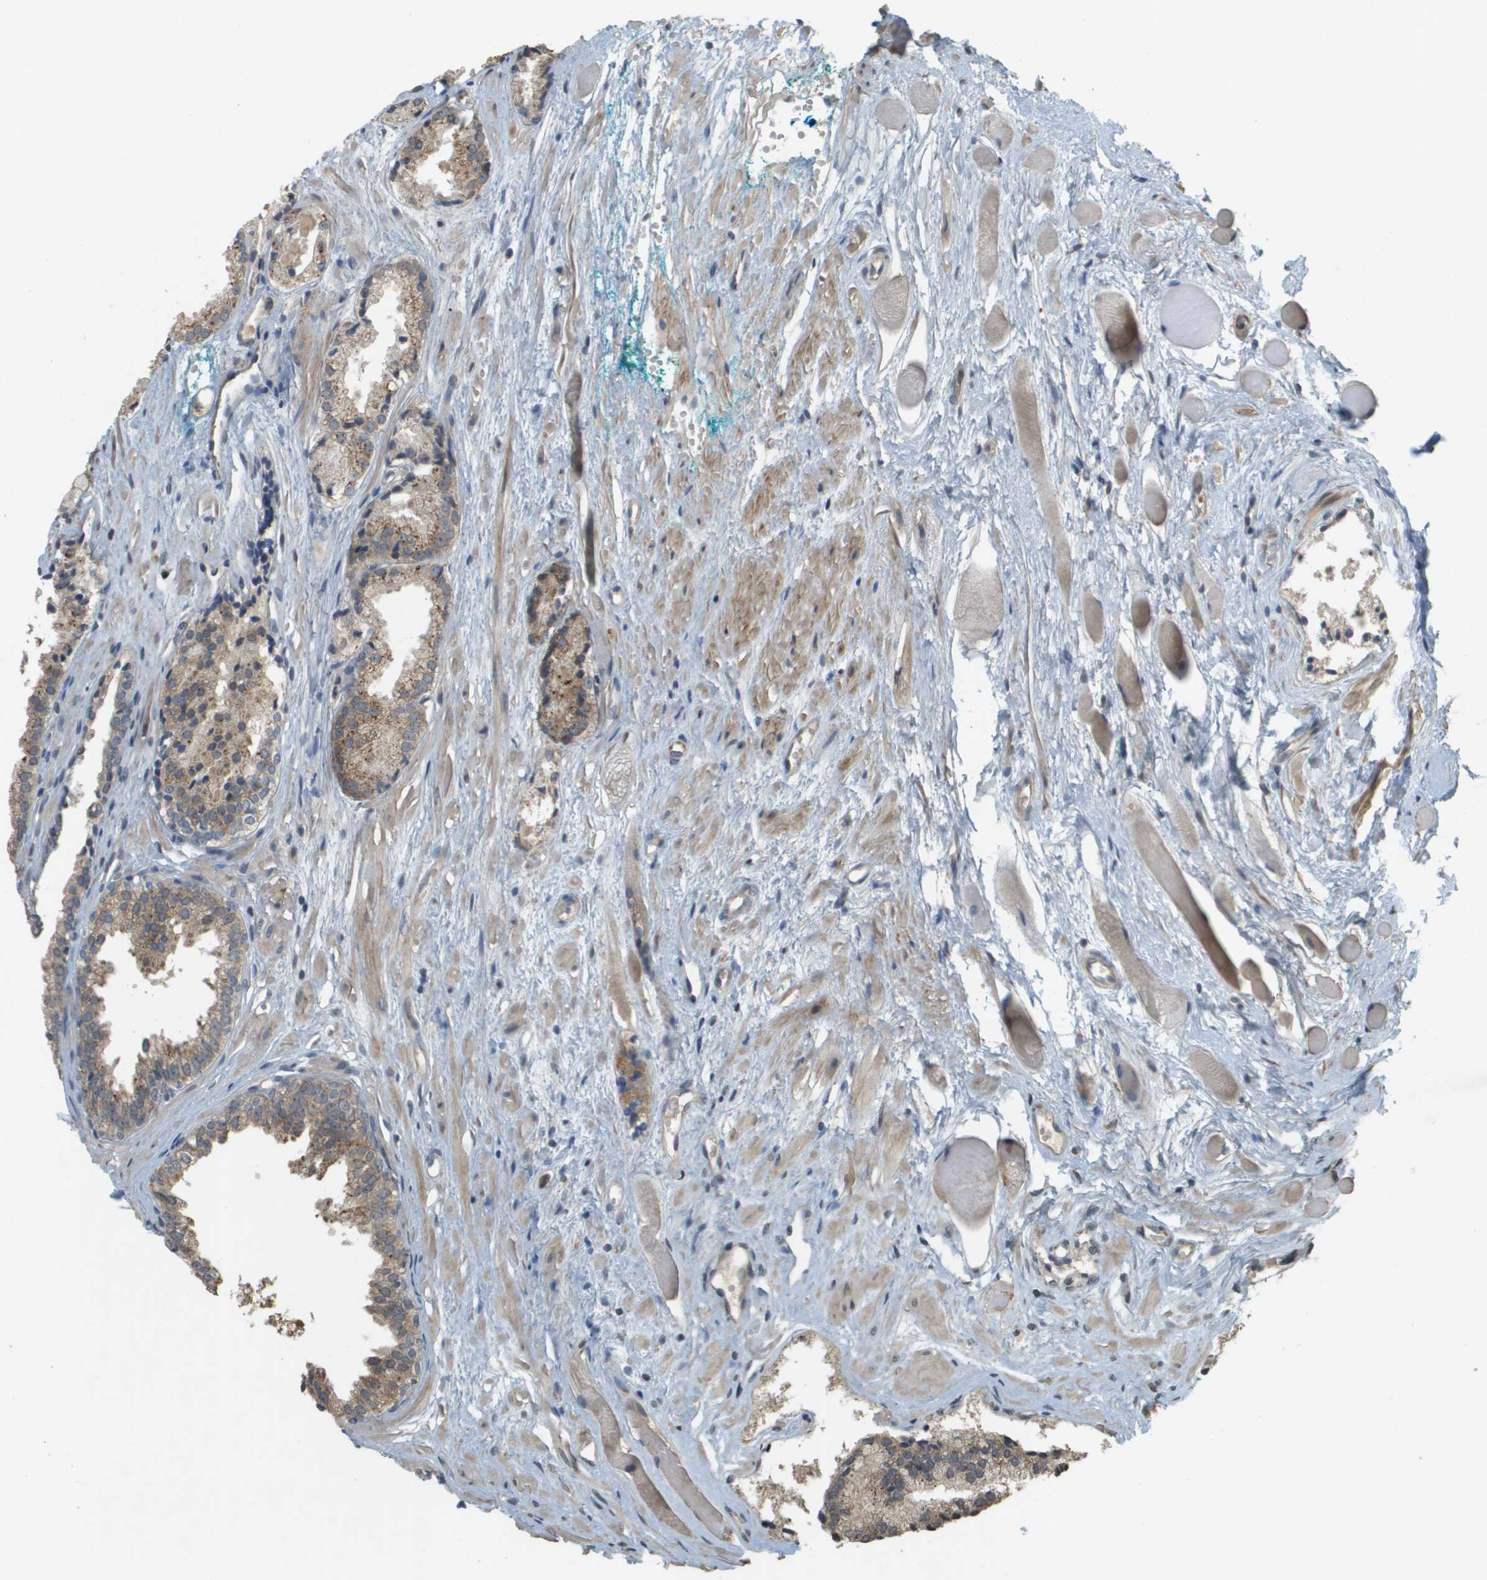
{"staining": {"intensity": "moderate", "quantity": ">75%", "location": "cytoplasmic/membranous"}, "tissue": "prostate cancer", "cell_type": "Tumor cells", "image_type": "cancer", "snomed": [{"axis": "morphology", "description": "Adenocarcinoma, Low grade"}, {"axis": "topography", "description": "Prostate"}], "caption": "Immunohistochemistry of prostate cancer exhibits medium levels of moderate cytoplasmic/membranous expression in approximately >75% of tumor cells.", "gene": "RAB21", "patient": {"sex": "male", "age": 53}}